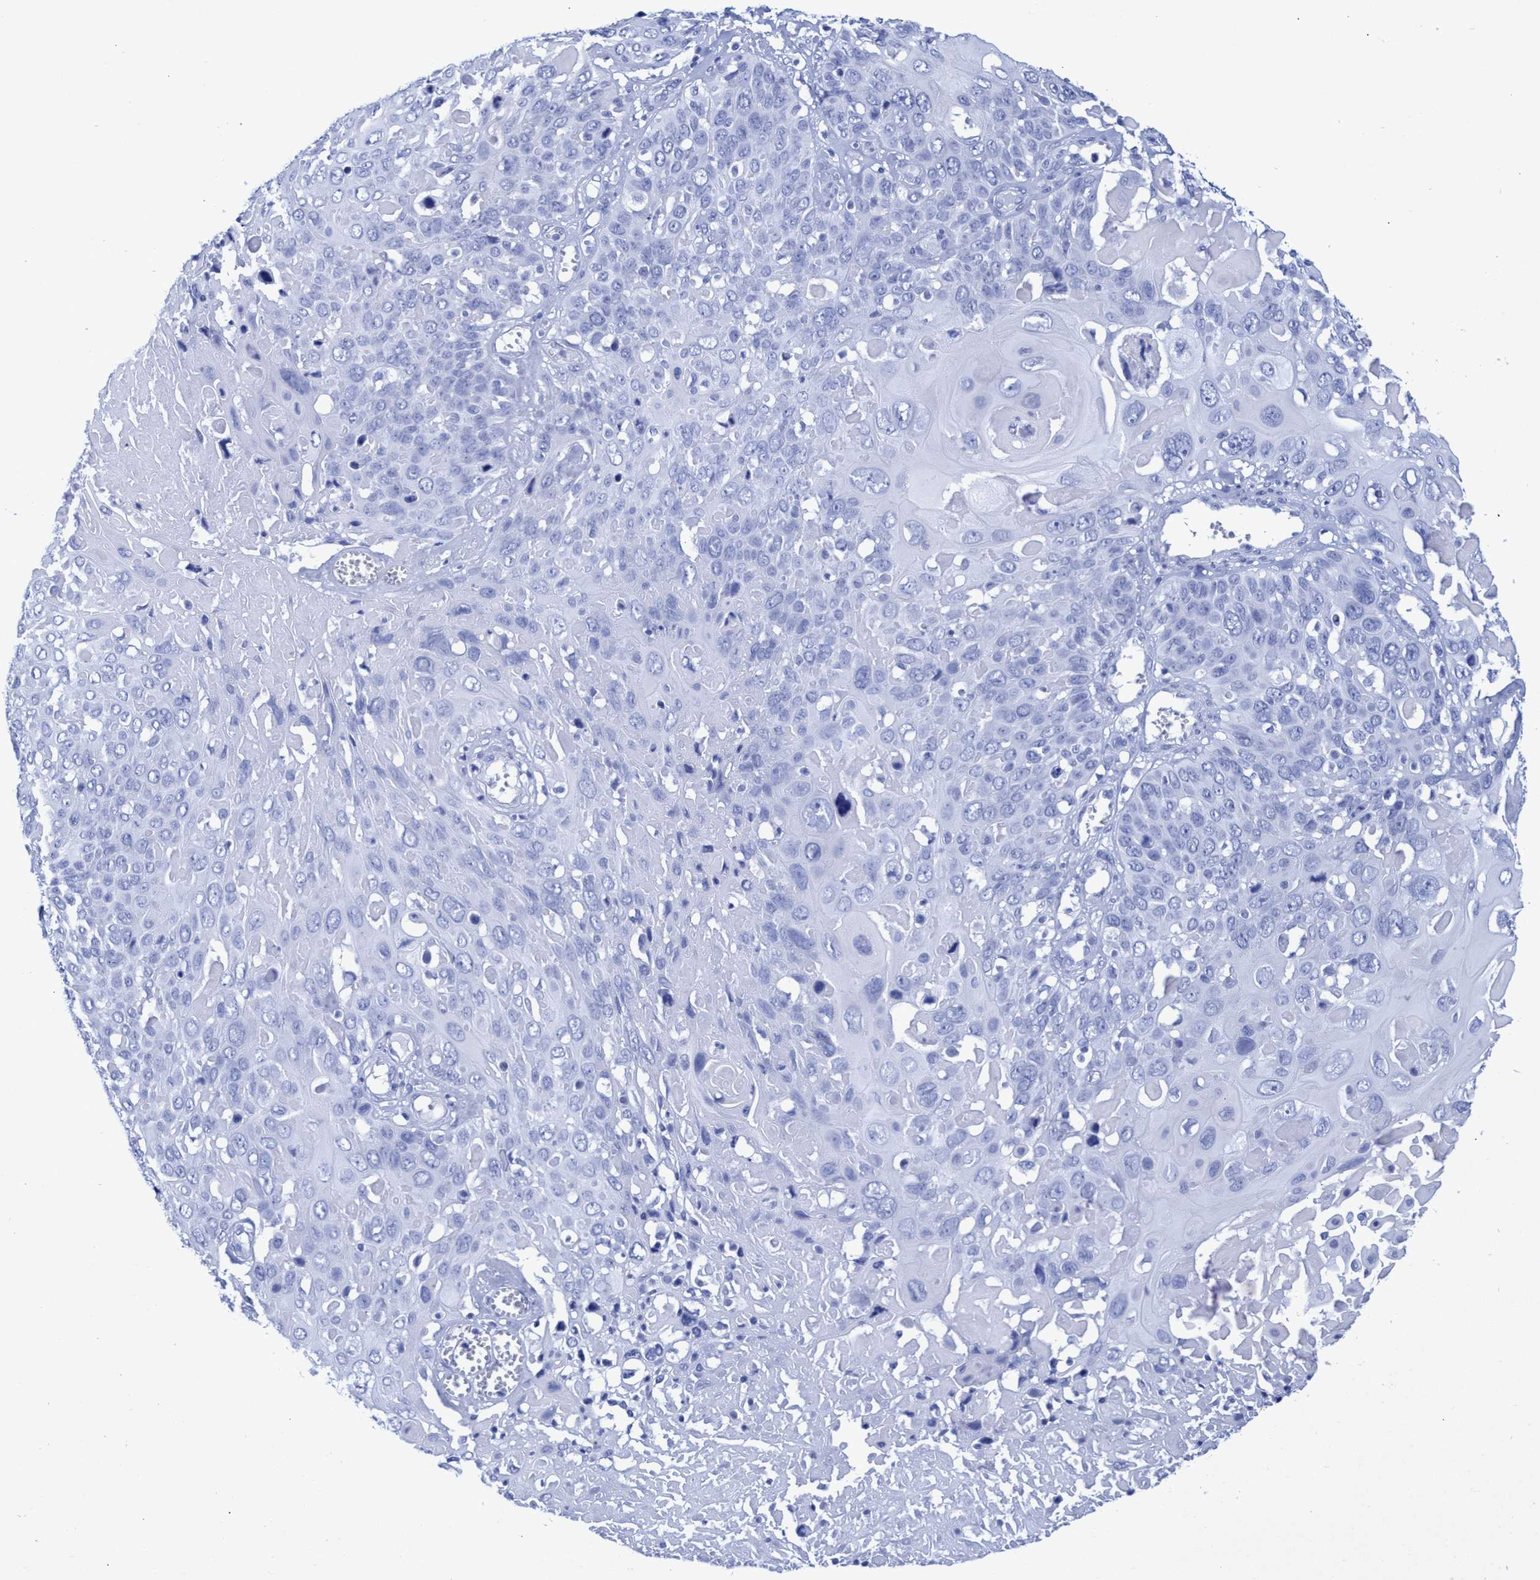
{"staining": {"intensity": "negative", "quantity": "none", "location": "none"}, "tissue": "cervical cancer", "cell_type": "Tumor cells", "image_type": "cancer", "snomed": [{"axis": "morphology", "description": "Squamous cell carcinoma, NOS"}, {"axis": "topography", "description": "Cervix"}], "caption": "Tumor cells show no significant positivity in cervical cancer.", "gene": "INSL6", "patient": {"sex": "female", "age": 74}}